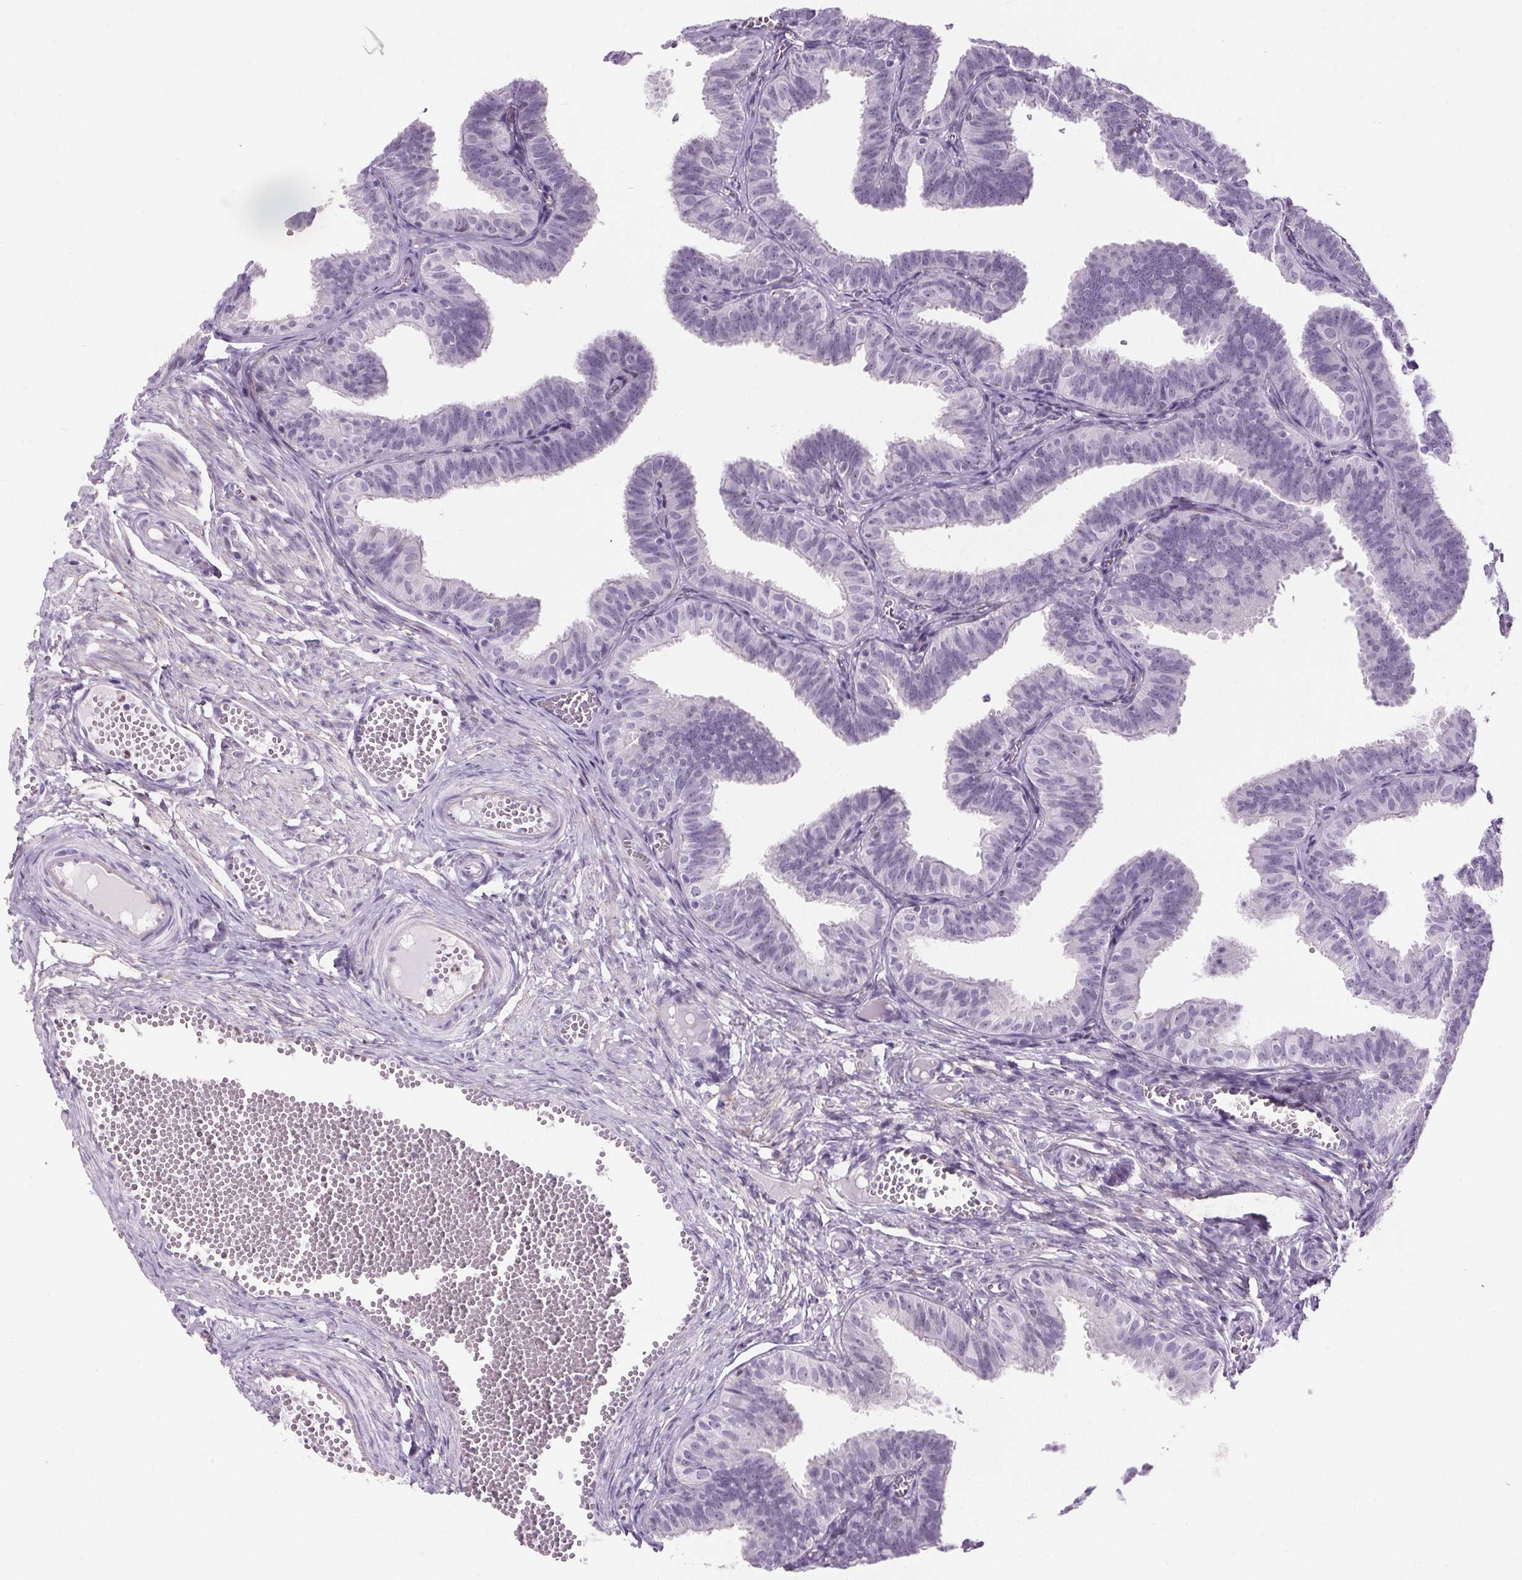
{"staining": {"intensity": "negative", "quantity": "none", "location": "none"}, "tissue": "fallopian tube", "cell_type": "Glandular cells", "image_type": "normal", "snomed": [{"axis": "morphology", "description": "Normal tissue, NOS"}, {"axis": "topography", "description": "Fallopian tube"}], "caption": "High power microscopy photomicrograph of an immunohistochemistry photomicrograph of normal fallopian tube, revealing no significant expression in glandular cells. The staining is performed using DAB (3,3'-diaminobenzidine) brown chromogen with nuclei counter-stained in using hematoxylin.", "gene": "TMEM240", "patient": {"sex": "female", "age": 25}}